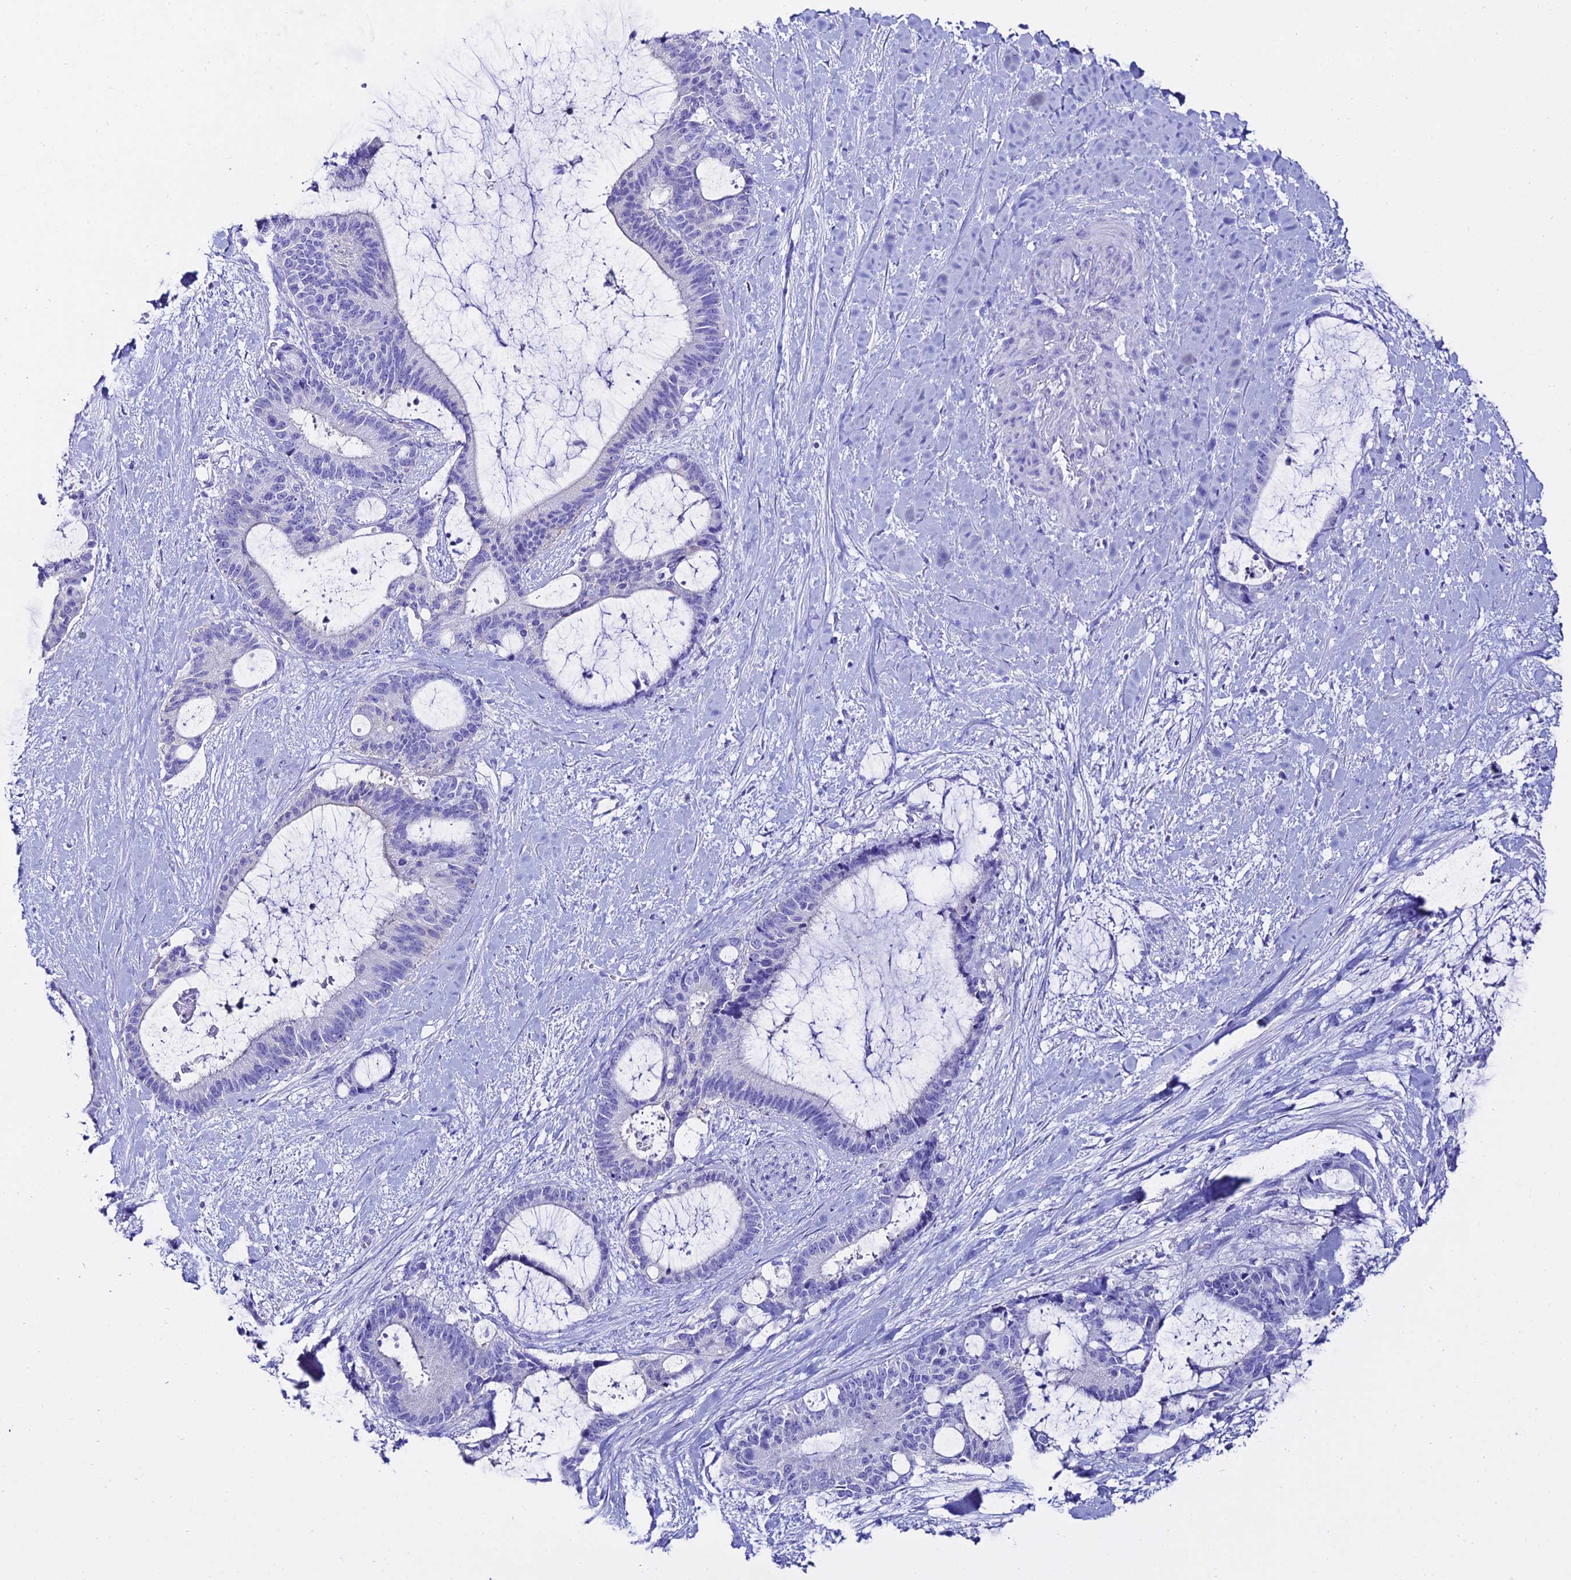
{"staining": {"intensity": "negative", "quantity": "none", "location": "none"}, "tissue": "liver cancer", "cell_type": "Tumor cells", "image_type": "cancer", "snomed": [{"axis": "morphology", "description": "Normal tissue, NOS"}, {"axis": "morphology", "description": "Cholangiocarcinoma"}, {"axis": "topography", "description": "Liver"}, {"axis": "topography", "description": "Peripheral nerve tissue"}], "caption": "There is no significant expression in tumor cells of liver cancer (cholangiocarcinoma).", "gene": "OR4D5", "patient": {"sex": "female", "age": 73}}